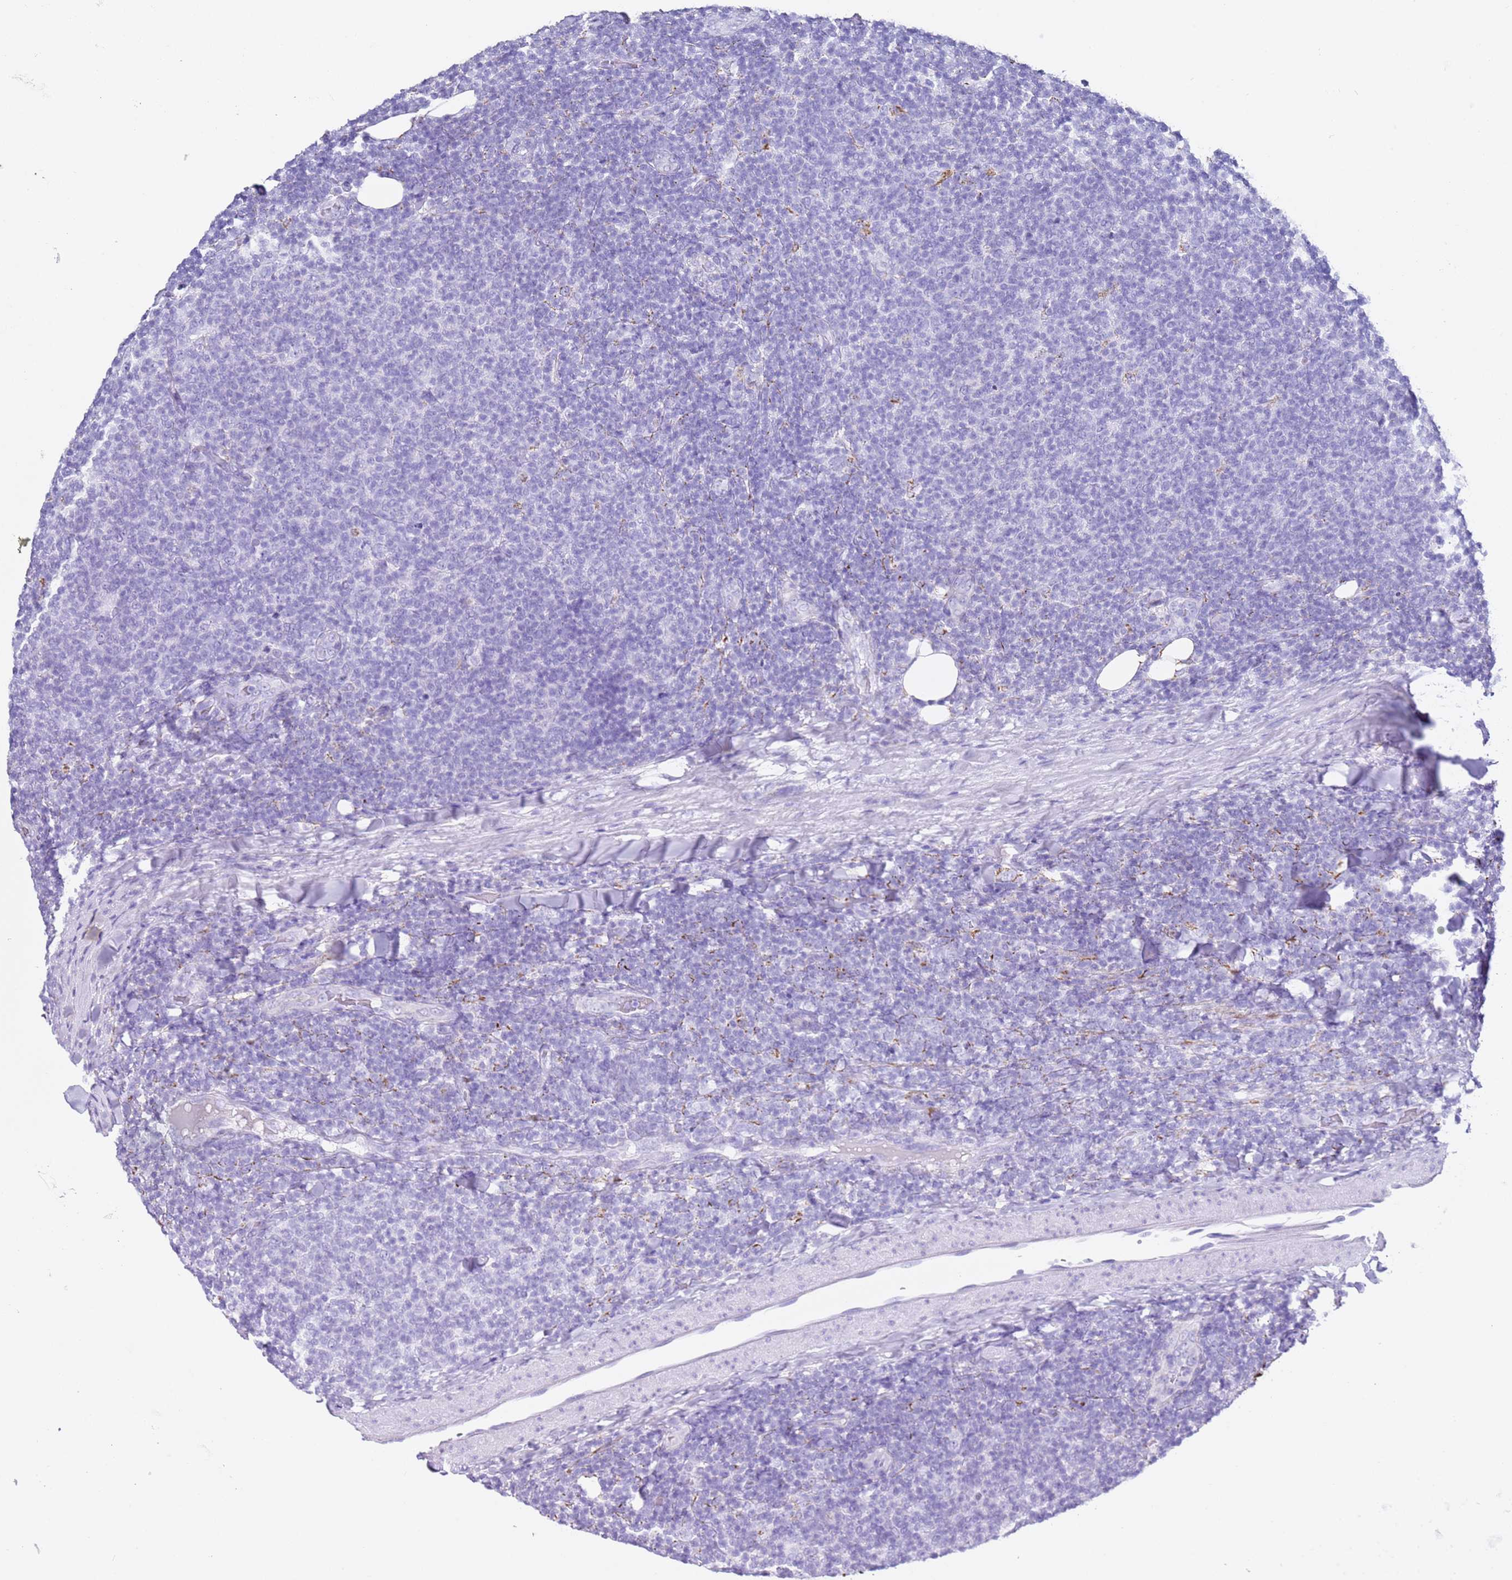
{"staining": {"intensity": "negative", "quantity": "none", "location": "none"}, "tissue": "lymphoma", "cell_type": "Tumor cells", "image_type": "cancer", "snomed": [{"axis": "morphology", "description": "Malignant lymphoma, non-Hodgkin's type, Low grade"}, {"axis": "topography", "description": "Lymph node"}], "caption": "Lymphoma was stained to show a protein in brown. There is no significant expression in tumor cells.", "gene": "PTBP2", "patient": {"sex": "male", "age": 66}}